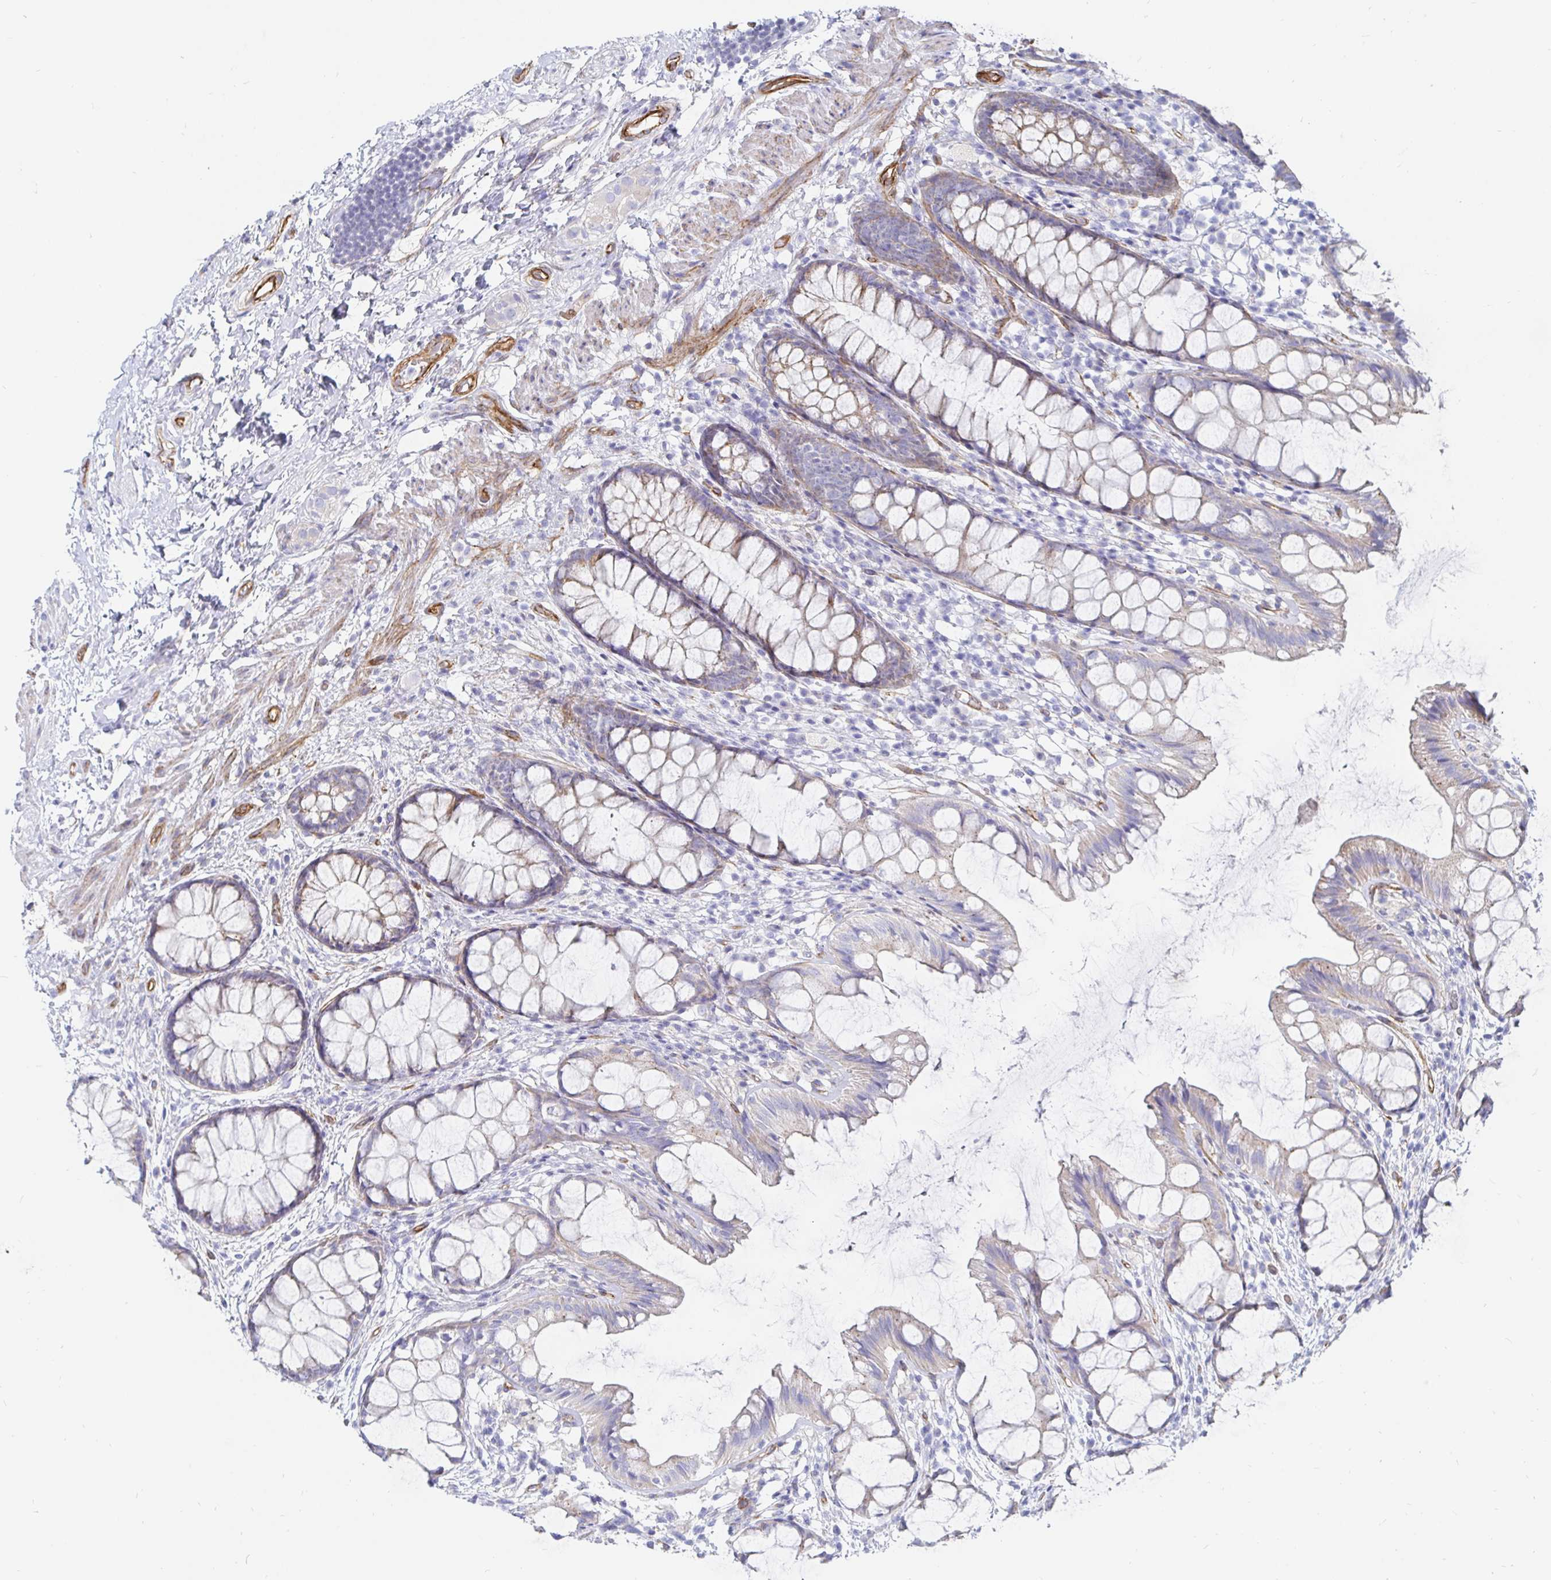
{"staining": {"intensity": "negative", "quantity": "none", "location": "none"}, "tissue": "rectum", "cell_type": "Glandular cells", "image_type": "normal", "snomed": [{"axis": "morphology", "description": "Normal tissue, NOS"}, {"axis": "topography", "description": "Rectum"}], "caption": "This histopathology image is of unremarkable rectum stained with immunohistochemistry (IHC) to label a protein in brown with the nuclei are counter-stained blue. There is no expression in glandular cells. The staining was performed using DAB to visualize the protein expression in brown, while the nuclei were stained in blue with hematoxylin (Magnification: 20x).", "gene": "COX16", "patient": {"sex": "female", "age": 62}}